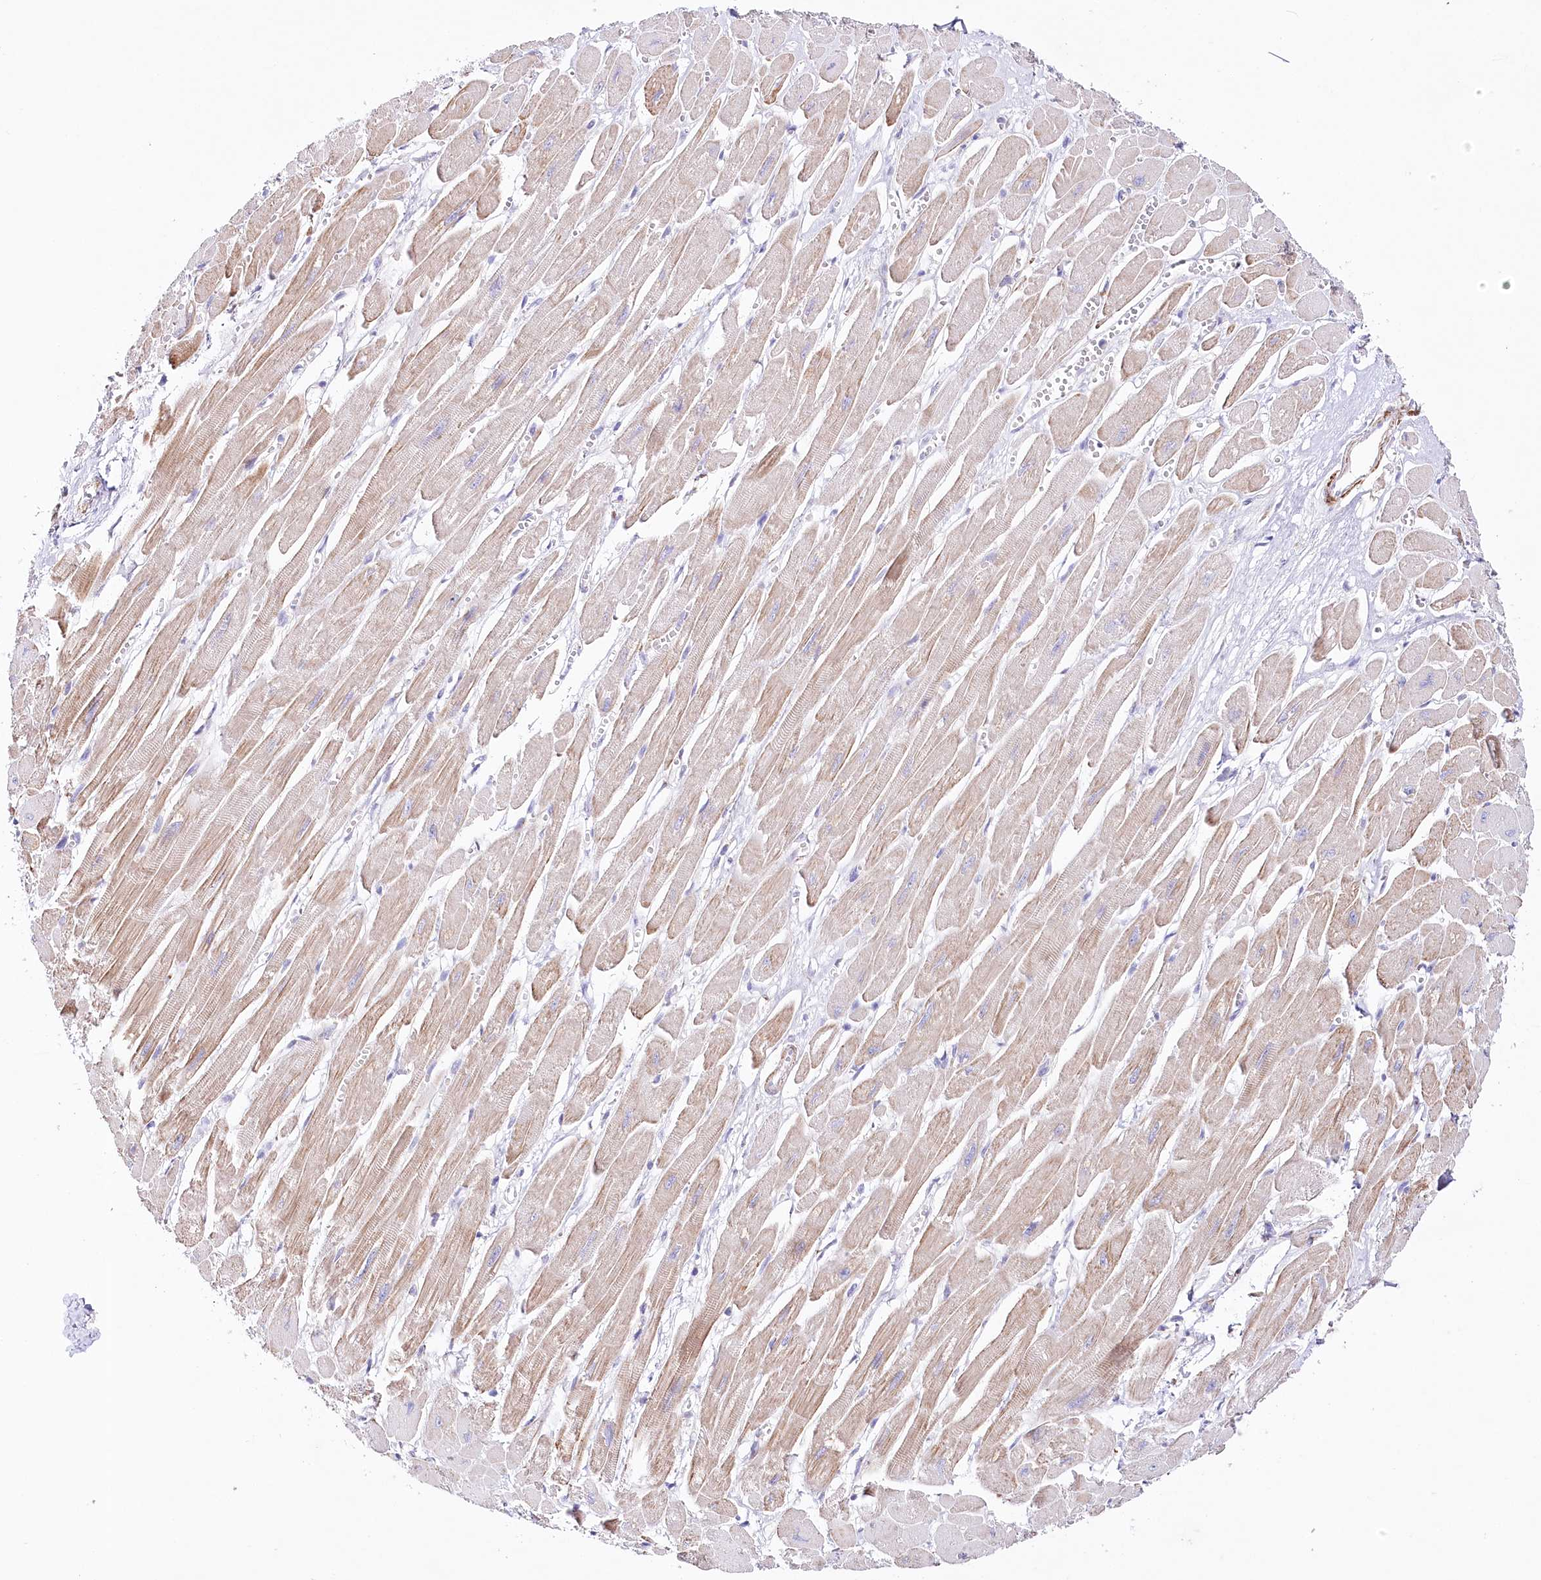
{"staining": {"intensity": "moderate", "quantity": "25%-75%", "location": "cytoplasmic/membranous"}, "tissue": "heart muscle", "cell_type": "Cardiomyocytes", "image_type": "normal", "snomed": [{"axis": "morphology", "description": "Normal tissue, NOS"}, {"axis": "topography", "description": "Heart"}], "caption": "Moderate cytoplasmic/membranous expression is appreciated in about 25%-75% of cardiomyocytes in benign heart muscle.", "gene": "ABRAXAS2", "patient": {"sex": "female", "age": 54}}